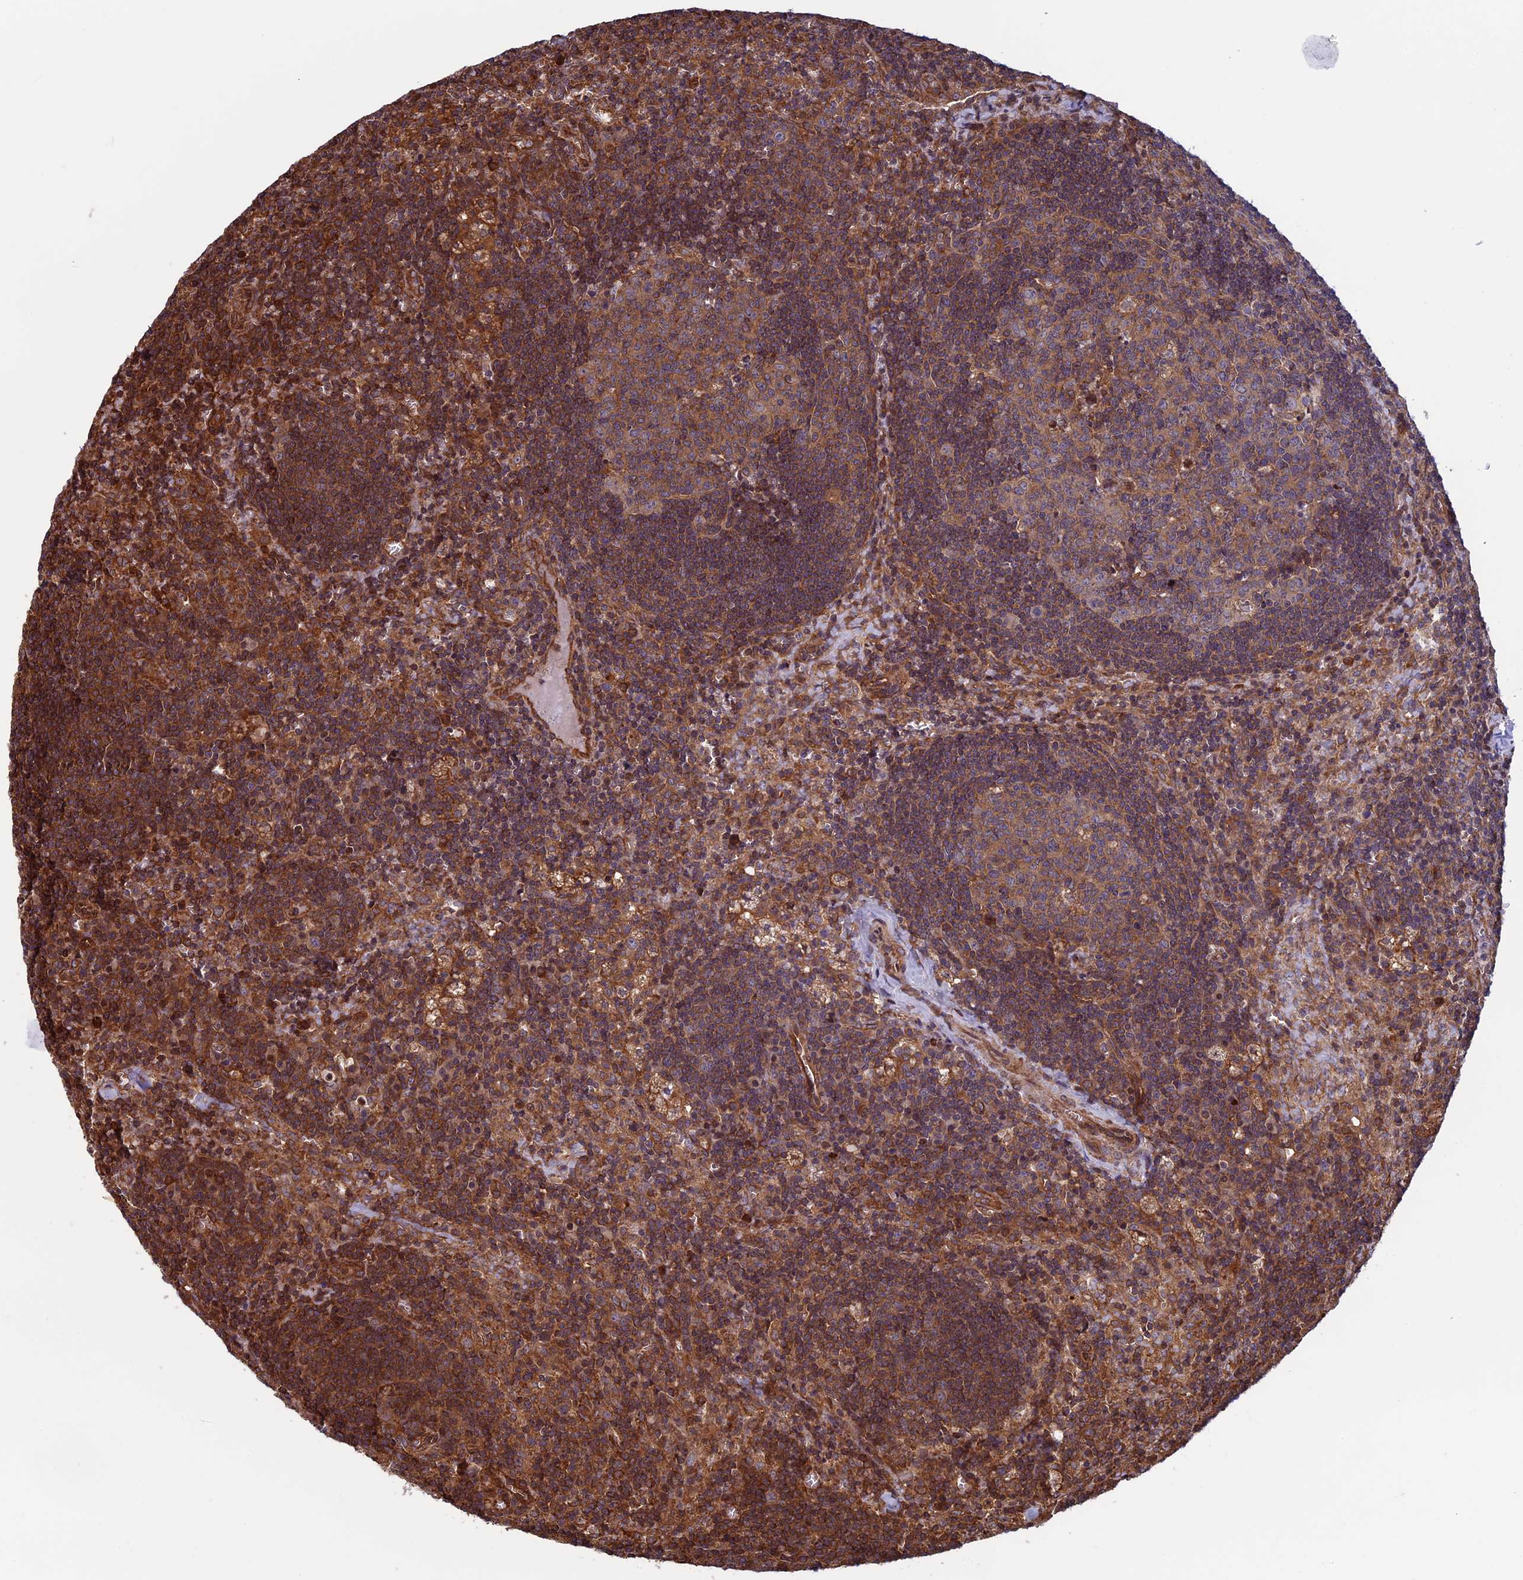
{"staining": {"intensity": "strong", "quantity": ">75%", "location": "cytoplasmic/membranous"}, "tissue": "lymph node", "cell_type": "Germinal center cells", "image_type": "normal", "snomed": [{"axis": "morphology", "description": "Normal tissue, NOS"}, {"axis": "topography", "description": "Lymph node"}], "caption": "Immunohistochemistry image of unremarkable lymph node: human lymph node stained using immunohistochemistry reveals high levels of strong protein expression localized specifically in the cytoplasmic/membranous of germinal center cells, appearing as a cytoplasmic/membranous brown color.", "gene": "CCDC8", "patient": {"sex": "male", "age": 58}}